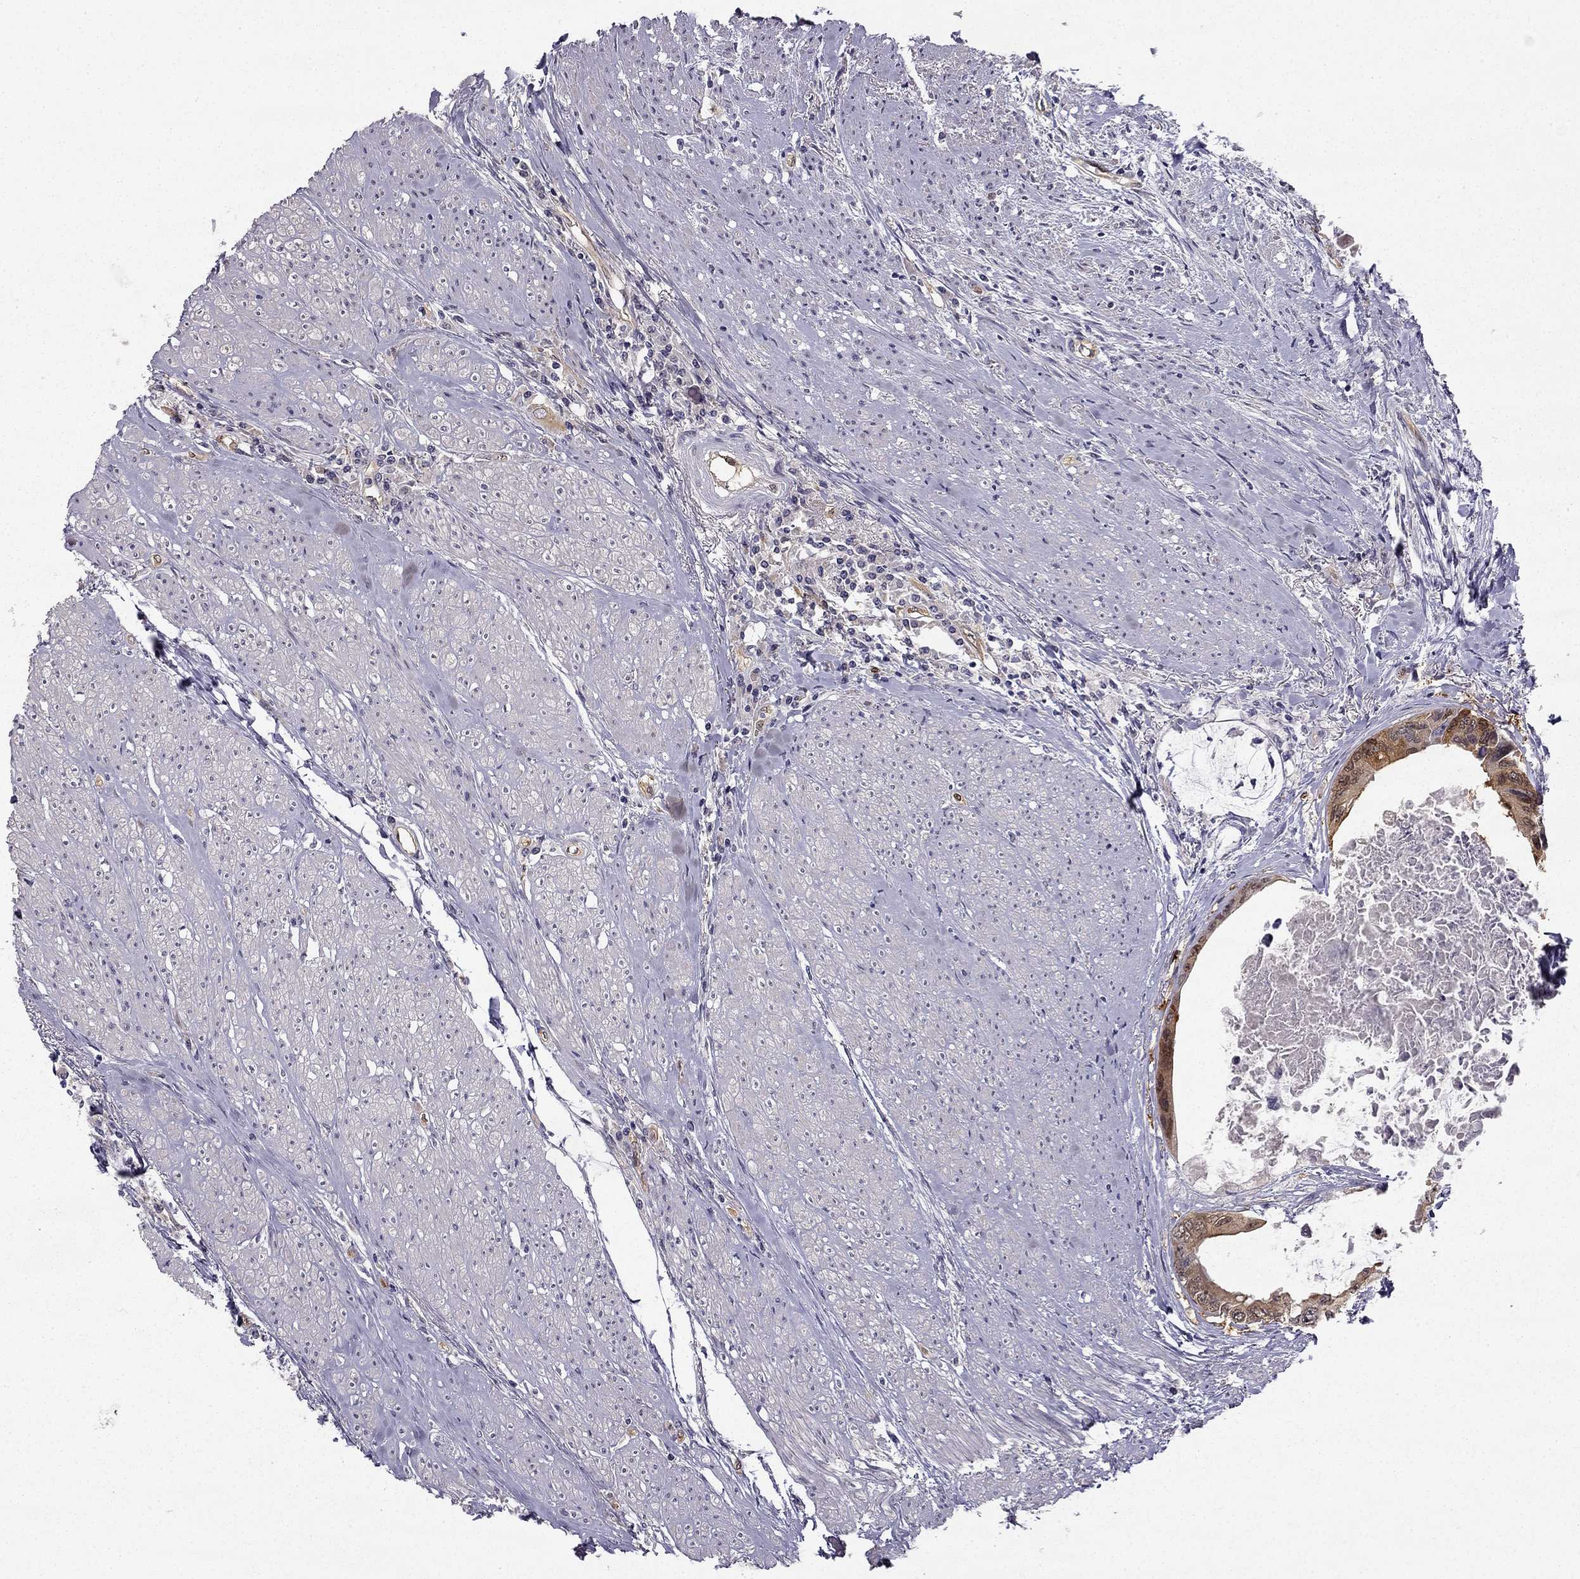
{"staining": {"intensity": "moderate", "quantity": "<25%", "location": "cytoplasmic/membranous"}, "tissue": "colorectal cancer", "cell_type": "Tumor cells", "image_type": "cancer", "snomed": [{"axis": "morphology", "description": "Adenocarcinoma, NOS"}, {"axis": "topography", "description": "Rectum"}], "caption": "Human colorectal cancer stained with a protein marker shows moderate staining in tumor cells.", "gene": "NQO1", "patient": {"sex": "male", "age": 59}}